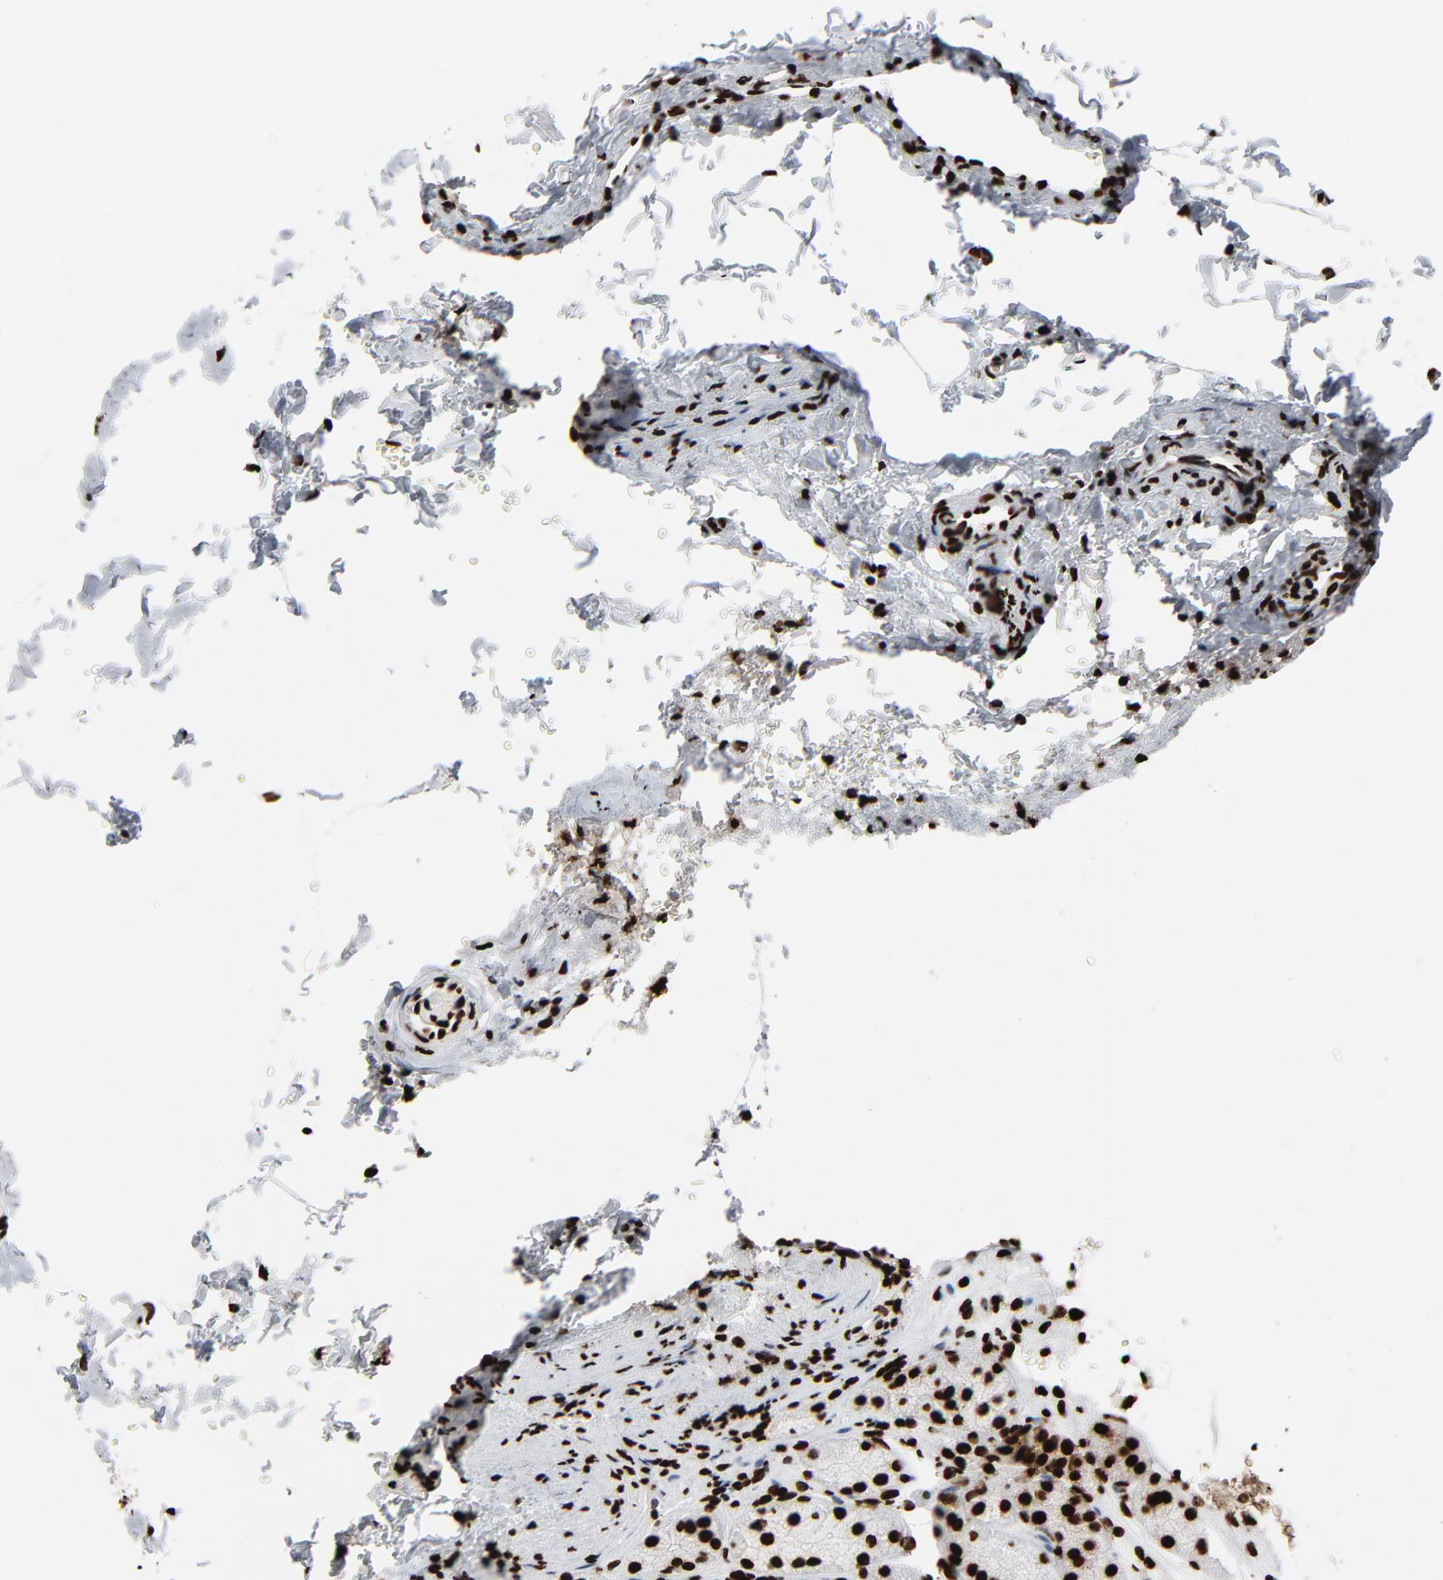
{"staining": {"intensity": "strong", "quantity": ">75%", "location": "nuclear"}, "tissue": "stomach", "cell_type": "Glandular cells", "image_type": "normal", "snomed": [{"axis": "morphology", "description": "Normal tissue, NOS"}, {"axis": "topography", "description": "Stomach, upper"}], "caption": "Stomach was stained to show a protein in brown. There is high levels of strong nuclear expression in approximately >75% of glandular cells. The protein is shown in brown color, while the nuclei are stained blue.", "gene": "H3", "patient": {"sex": "female", "age": 56}}